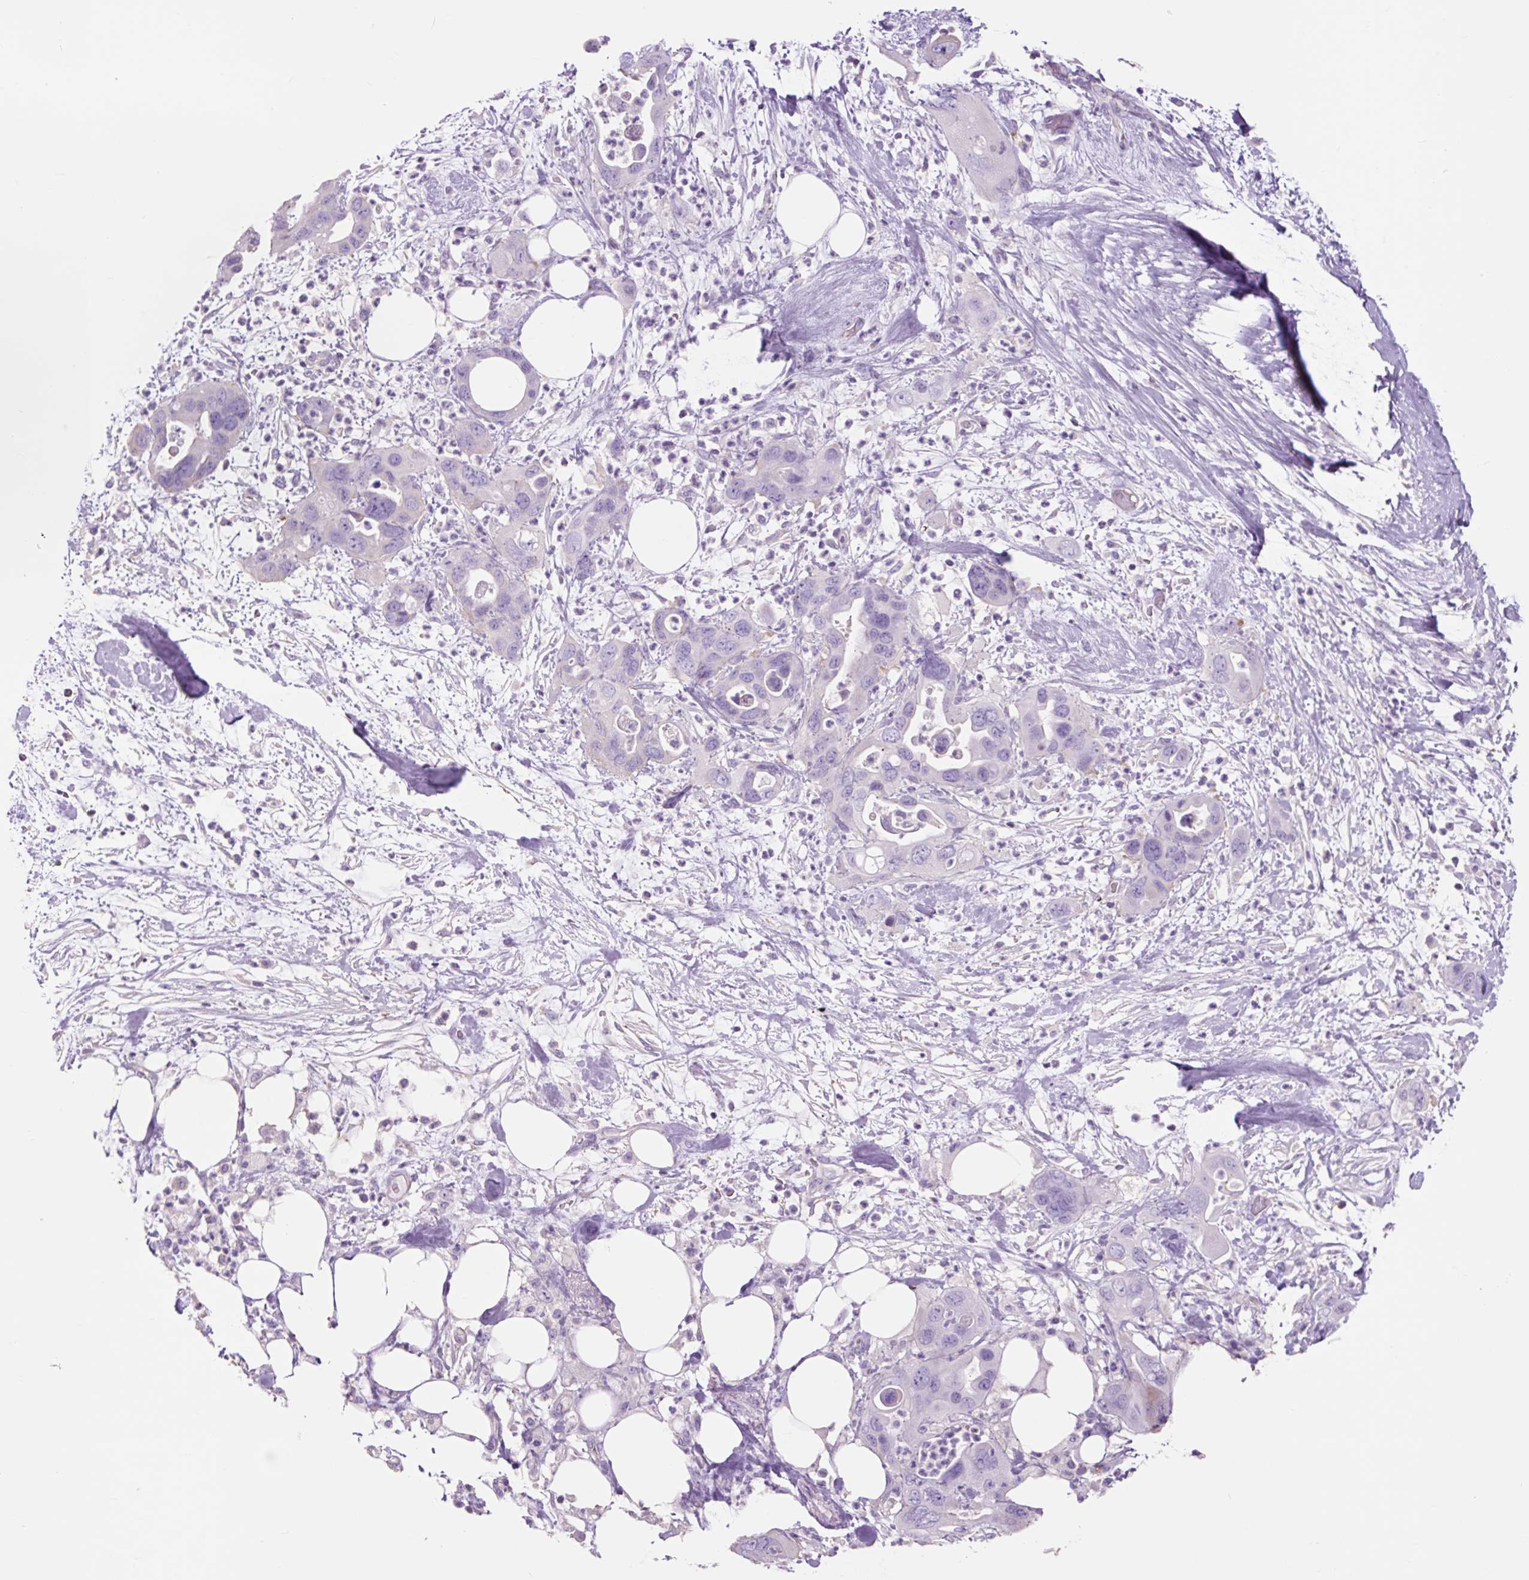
{"staining": {"intensity": "negative", "quantity": "none", "location": "none"}, "tissue": "pancreatic cancer", "cell_type": "Tumor cells", "image_type": "cancer", "snomed": [{"axis": "morphology", "description": "Adenocarcinoma, NOS"}, {"axis": "topography", "description": "Pancreas"}], "caption": "Immunohistochemistry photomicrograph of neoplastic tissue: adenocarcinoma (pancreatic) stained with DAB exhibits no significant protein expression in tumor cells. (DAB (3,3'-diaminobenzidine) IHC visualized using brightfield microscopy, high magnification).", "gene": "OR10A7", "patient": {"sex": "female", "age": 71}}